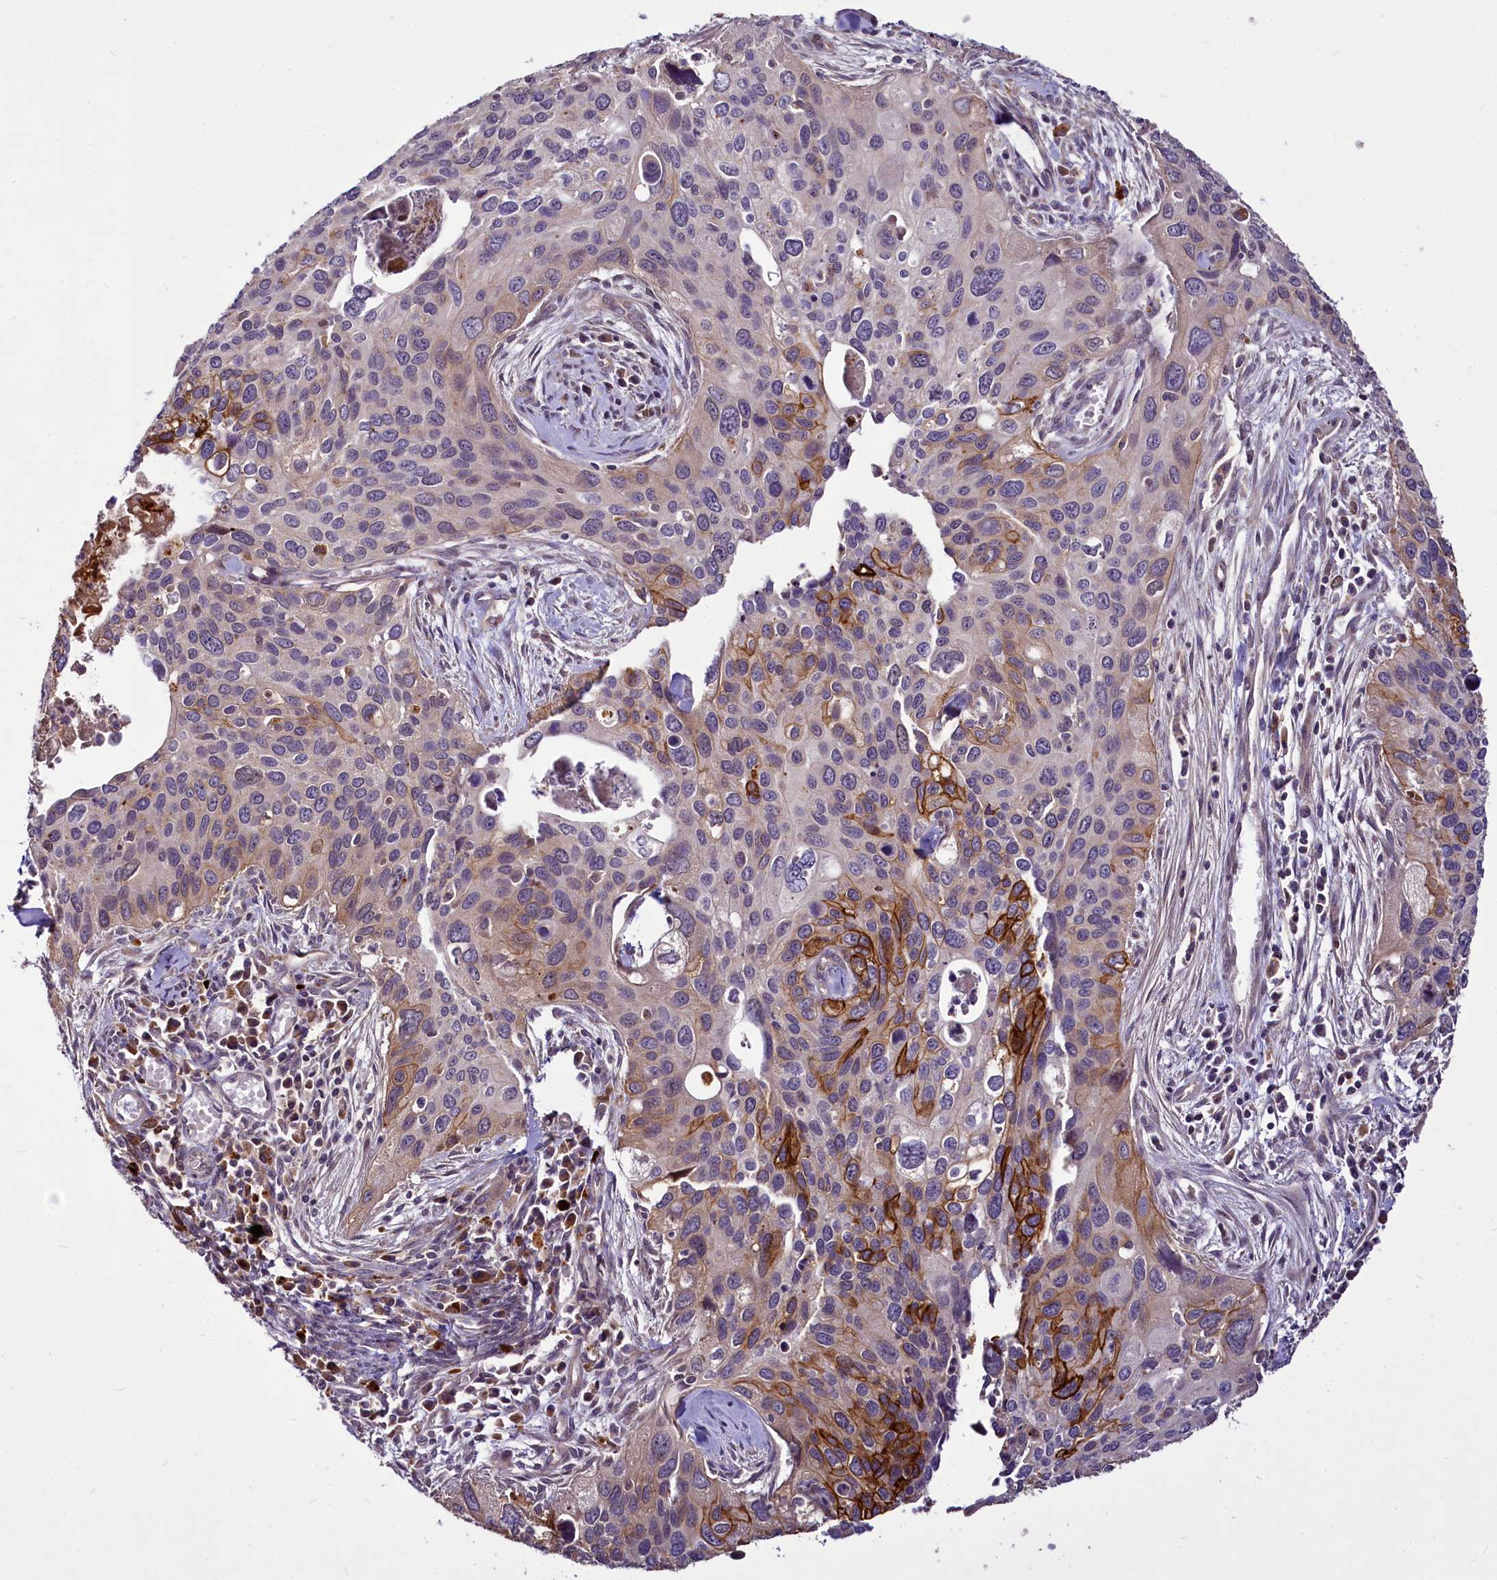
{"staining": {"intensity": "strong", "quantity": "<25%", "location": "cytoplasmic/membranous"}, "tissue": "cervical cancer", "cell_type": "Tumor cells", "image_type": "cancer", "snomed": [{"axis": "morphology", "description": "Squamous cell carcinoma, NOS"}, {"axis": "topography", "description": "Cervix"}], "caption": "An image of human squamous cell carcinoma (cervical) stained for a protein reveals strong cytoplasmic/membranous brown staining in tumor cells.", "gene": "C11orf86", "patient": {"sex": "female", "age": 55}}